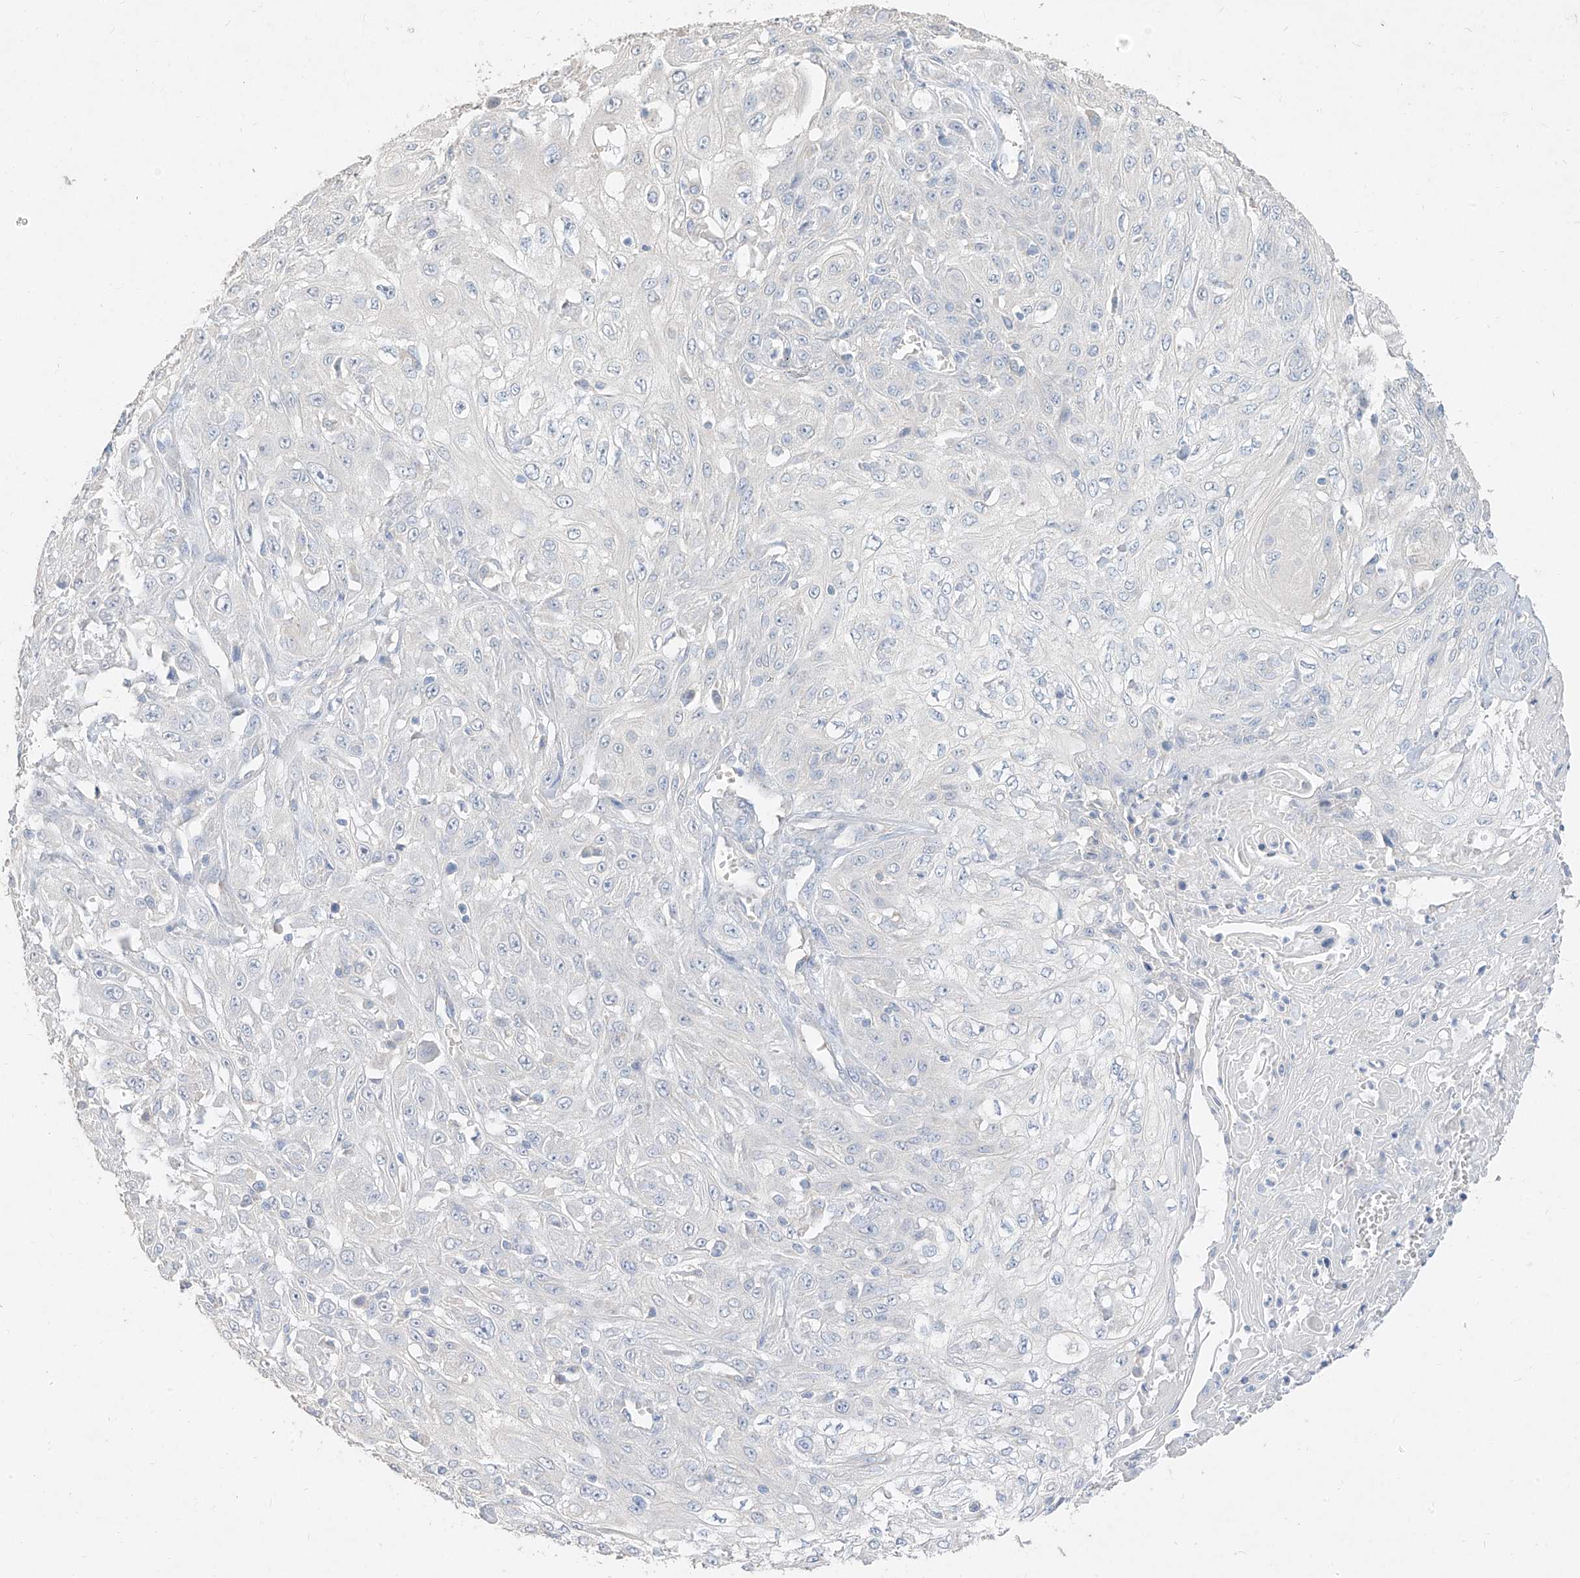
{"staining": {"intensity": "negative", "quantity": "none", "location": "none"}, "tissue": "skin cancer", "cell_type": "Tumor cells", "image_type": "cancer", "snomed": [{"axis": "morphology", "description": "Squamous cell carcinoma, NOS"}, {"axis": "morphology", "description": "Squamous cell carcinoma, metastatic, NOS"}, {"axis": "topography", "description": "Skin"}, {"axis": "topography", "description": "Lymph node"}], "caption": "Tumor cells show no significant protein expression in skin cancer.", "gene": "ZZEF1", "patient": {"sex": "male", "age": 75}}